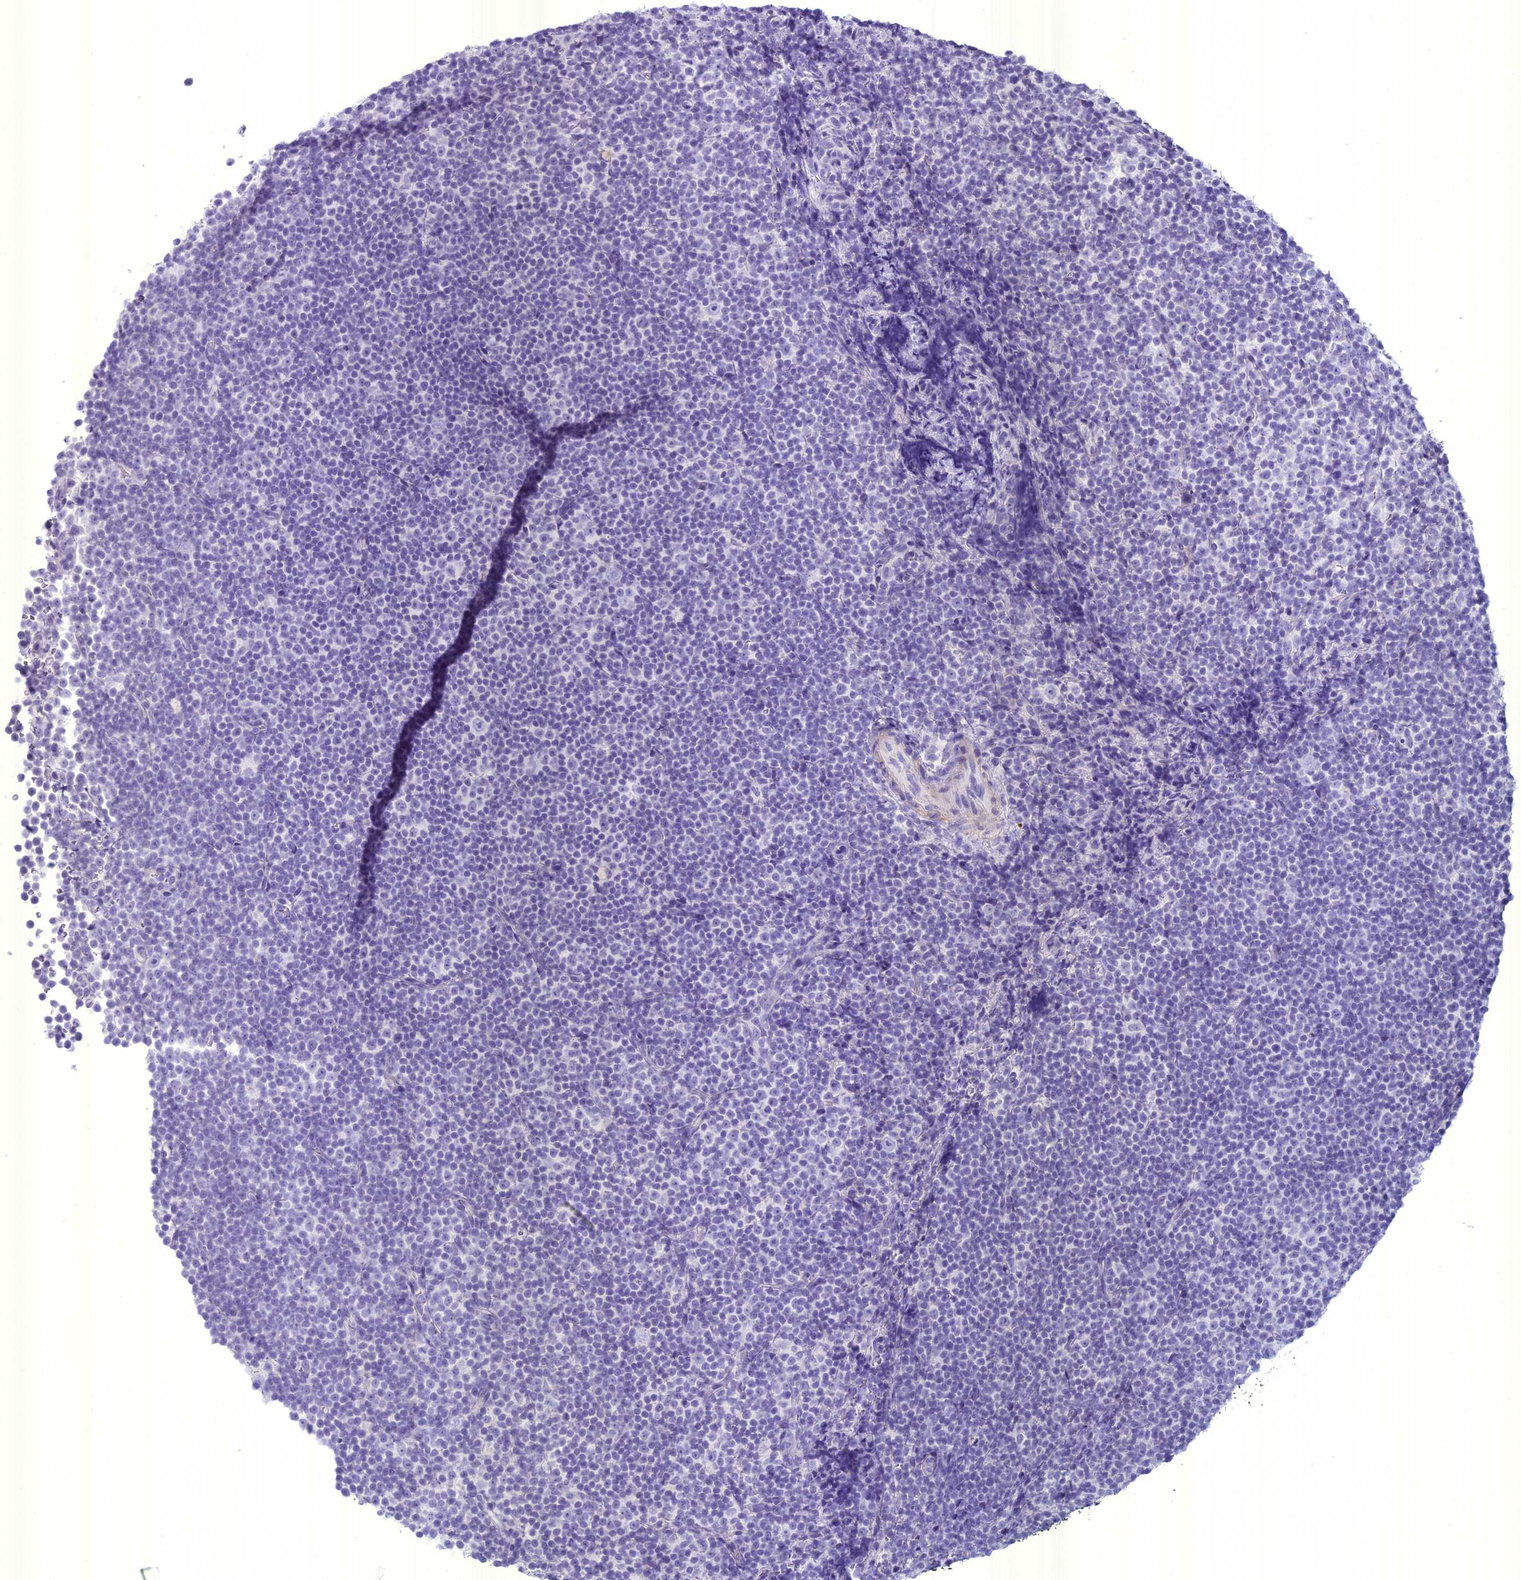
{"staining": {"intensity": "negative", "quantity": "none", "location": "none"}, "tissue": "lymphoma", "cell_type": "Tumor cells", "image_type": "cancer", "snomed": [{"axis": "morphology", "description": "Malignant lymphoma, non-Hodgkin's type, Low grade"}, {"axis": "topography", "description": "Lymph node"}], "caption": "This is an IHC image of human lymphoma. There is no positivity in tumor cells.", "gene": "UNC80", "patient": {"sex": "female", "age": 67}}